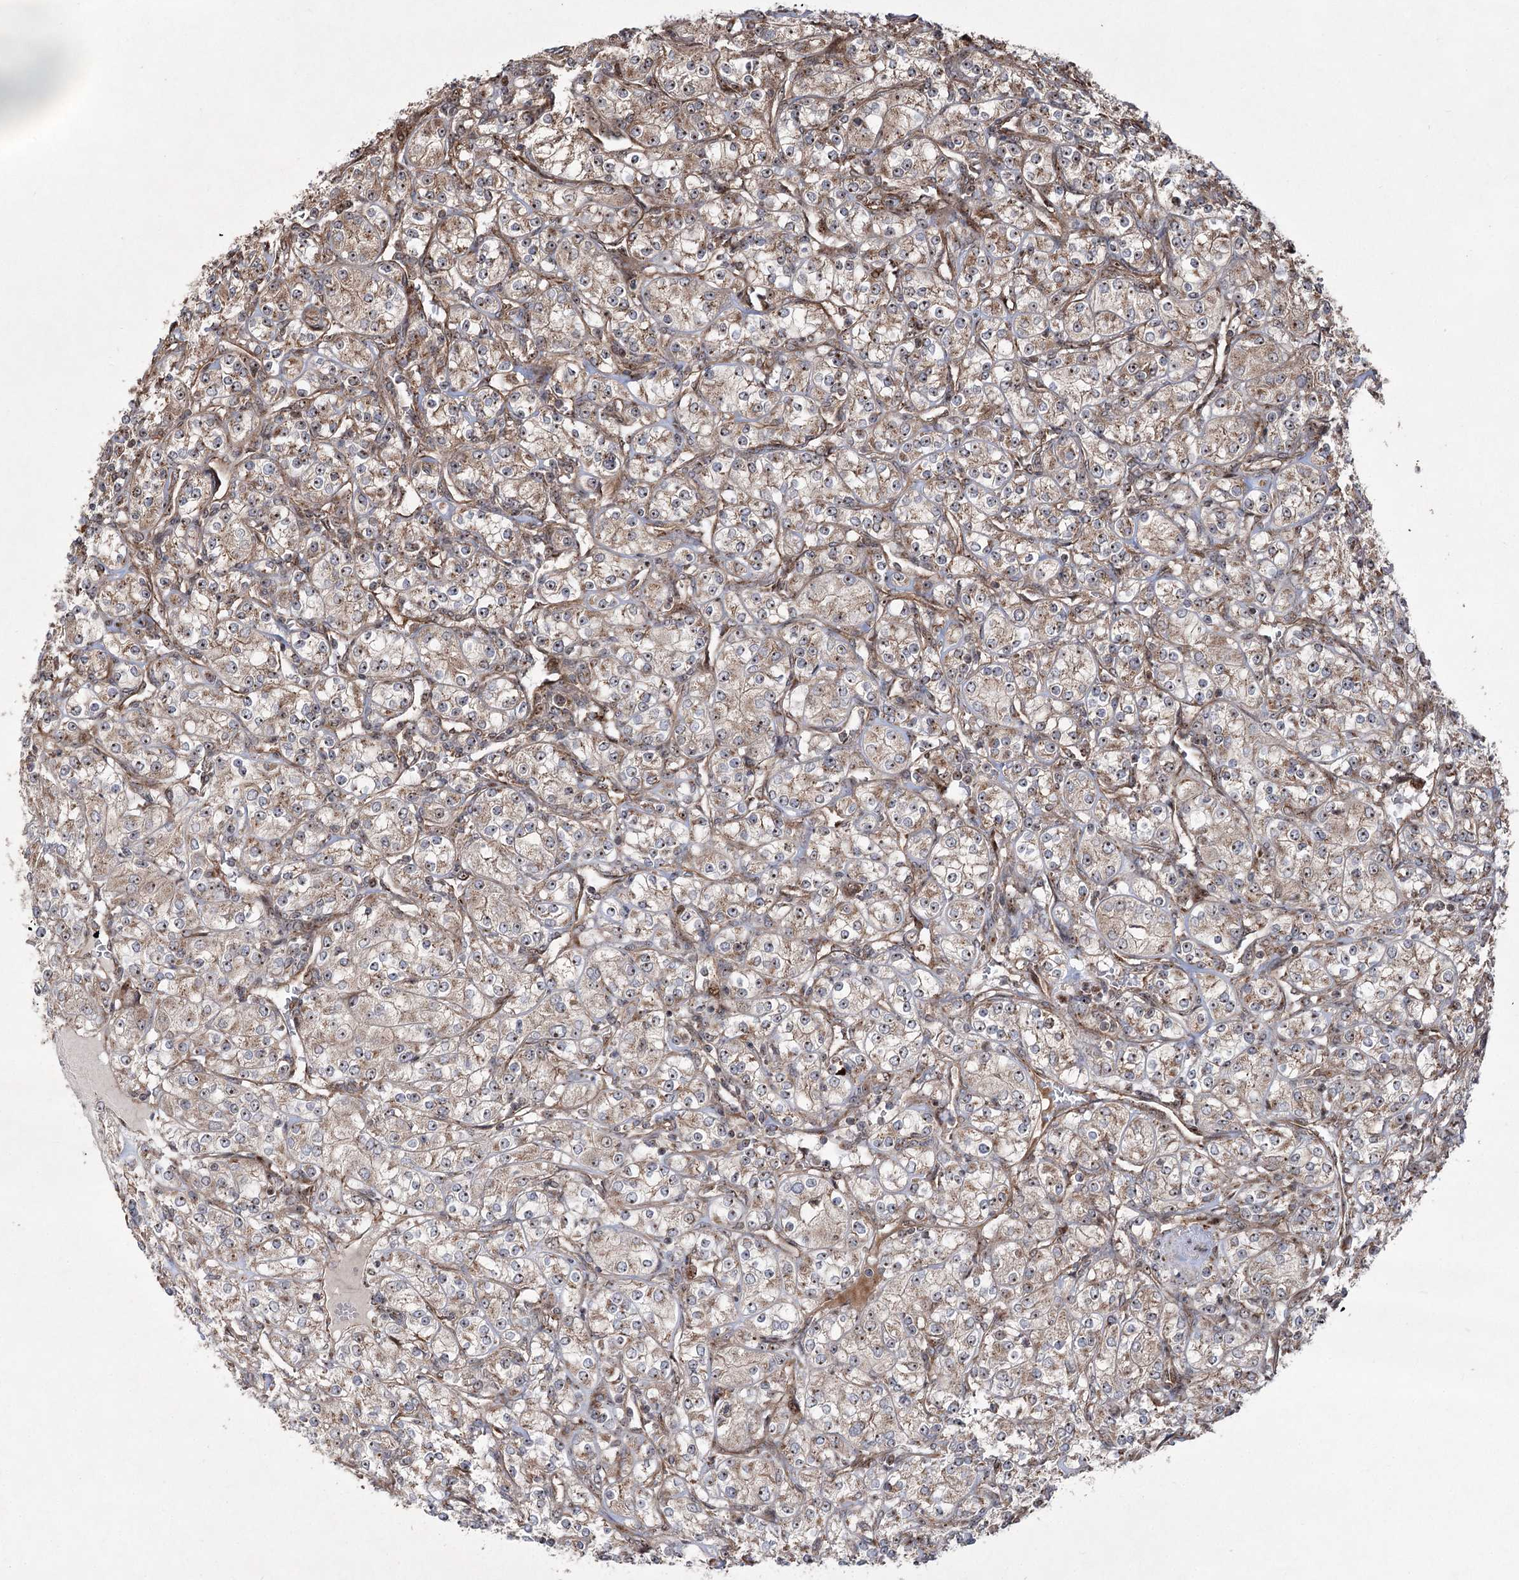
{"staining": {"intensity": "weak", "quantity": ">75%", "location": "cytoplasmic/membranous"}, "tissue": "renal cancer", "cell_type": "Tumor cells", "image_type": "cancer", "snomed": [{"axis": "morphology", "description": "Adenocarcinoma, NOS"}, {"axis": "topography", "description": "Kidney"}], "caption": "This is an image of immunohistochemistry (IHC) staining of adenocarcinoma (renal), which shows weak staining in the cytoplasmic/membranous of tumor cells.", "gene": "SERINC5", "patient": {"sex": "male", "age": 77}}